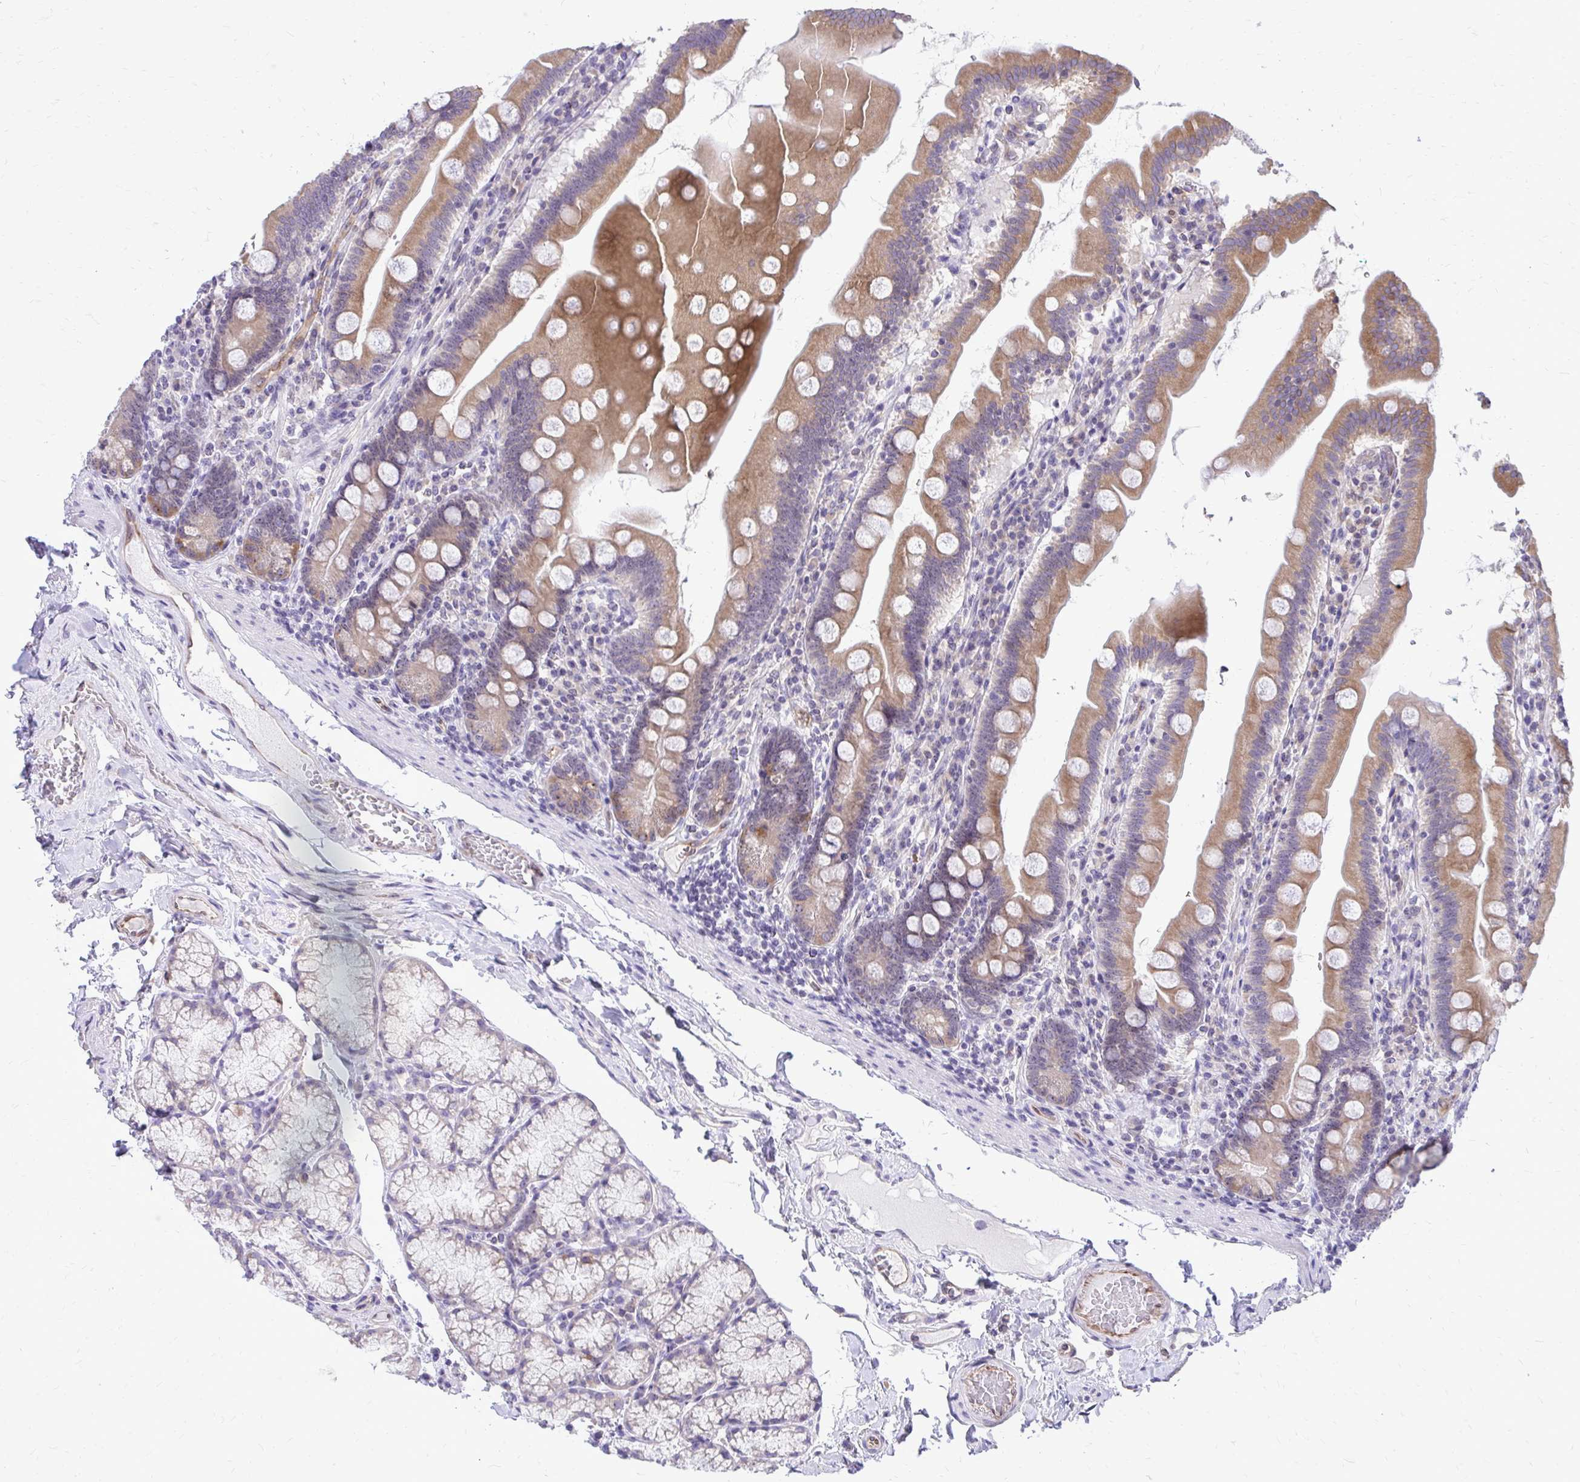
{"staining": {"intensity": "moderate", "quantity": ">75%", "location": "cytoplasmic/membranous"}, "tissue": "duodenum", "cell_type": "Glandular cells", "image_type": "normal", "snomed": [{"axis": "morphology", "description": "Normal tissue, NOS"}, {"axis": "topography", "description": "Duodenum"}], "caption": "An image showing moderate cytoplasmic/membranous staining in about >75% of glandular cells in benign duodenum, as visualized by brown immunohistochemical staining.", "gene": "NIFK", "patient": {"sex": "female", "age": 67}}